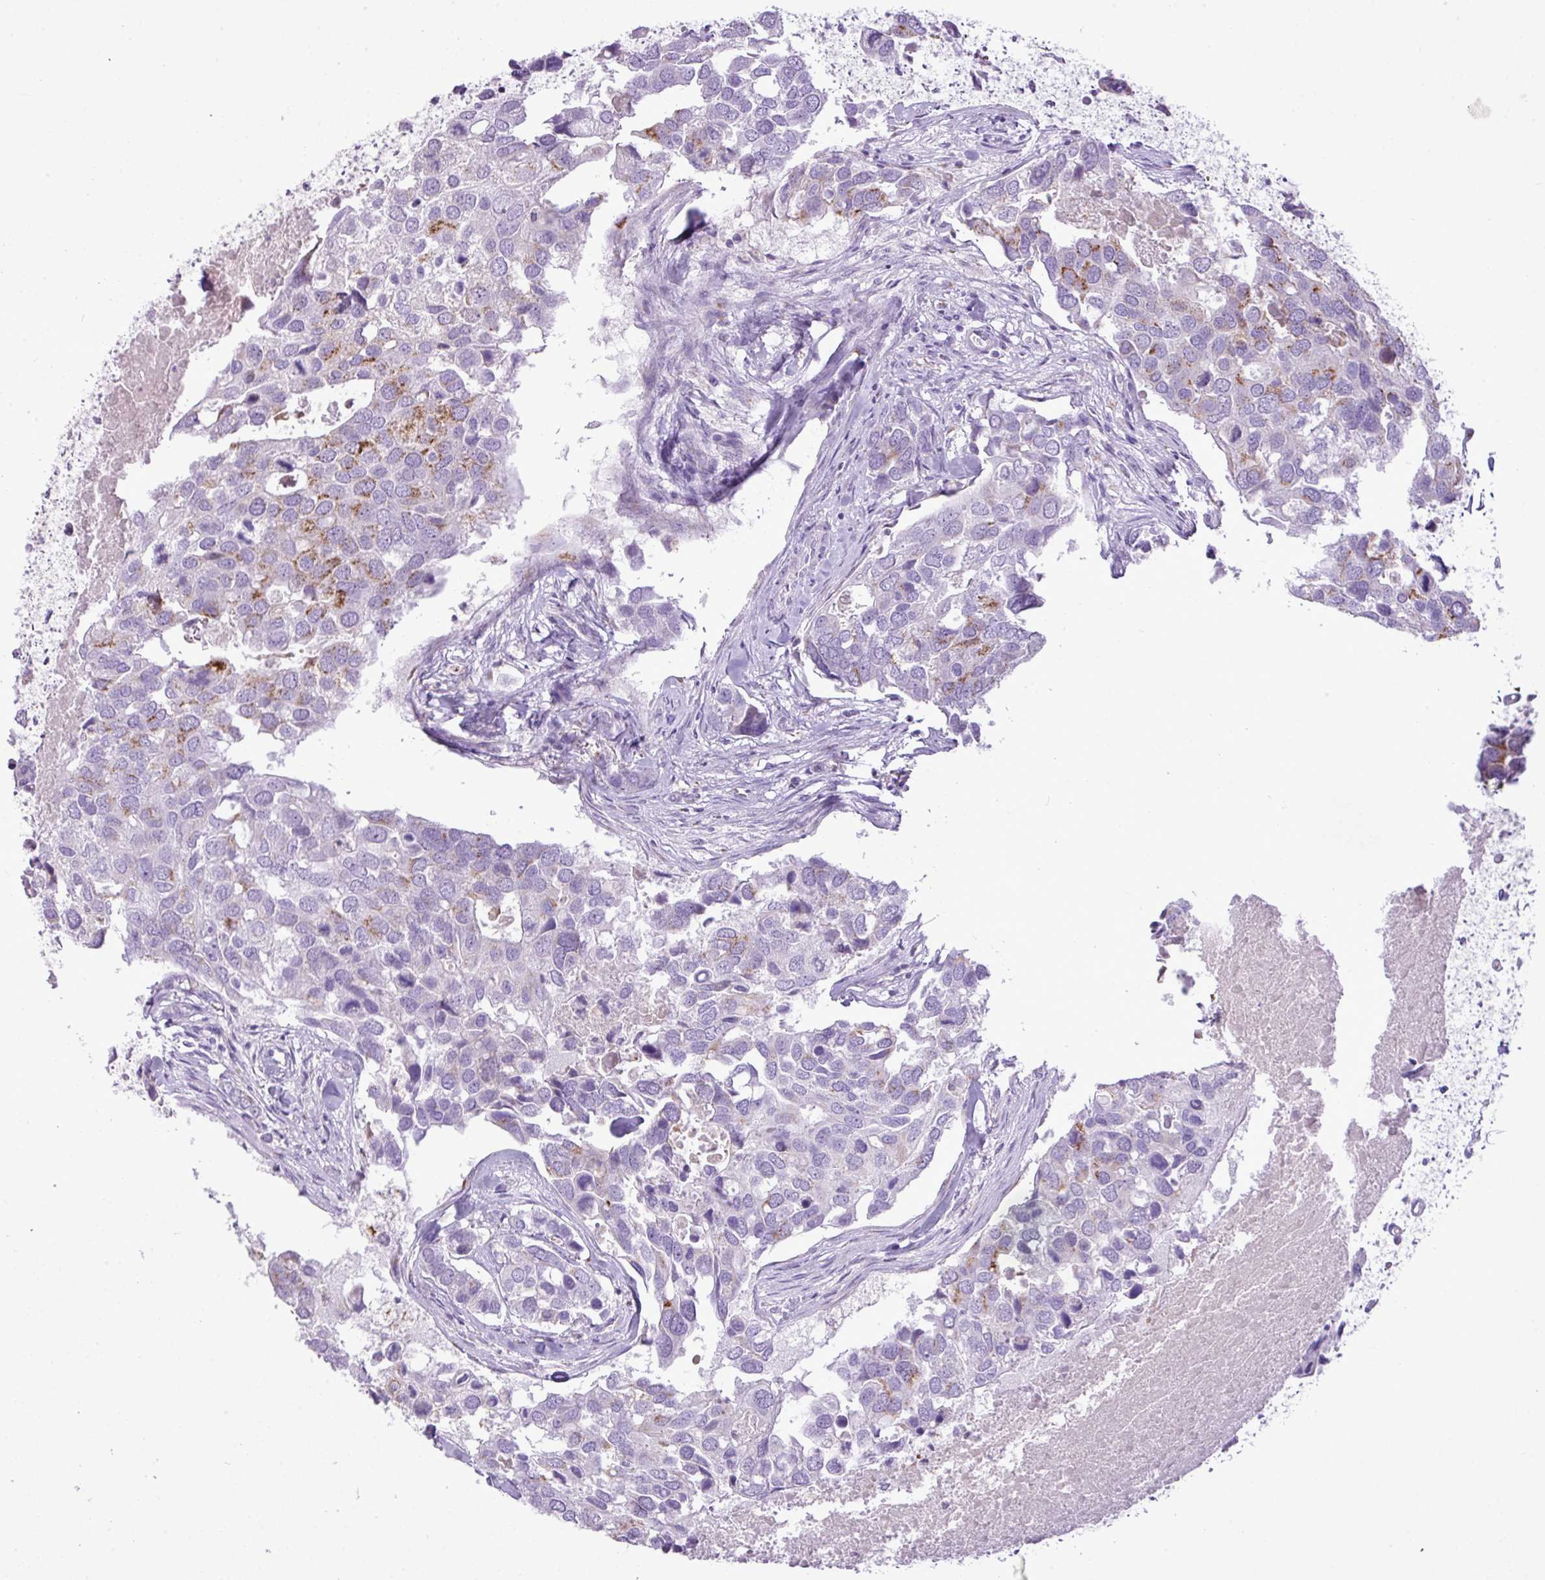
{"staining": {"intensity": "moderate", "quantity": "<25%", "location": "cytoplasmic/membranous"}, "tissue": "breast cancer", "cell_type": "Tumor cells", "image_type": "cancer", "snomed": [{"axis": "morphology", "description": "Duct carcinoma"}, {"axis": "topography", "description": "Breast"}], "caption": "The immunohistochemical stain highlights moderate cytoplasmic/membranous positivity in tumor cells of breast cancer tissue.", "gene": "FAM43A", "patient": {"sex": "female", "age": 83}}